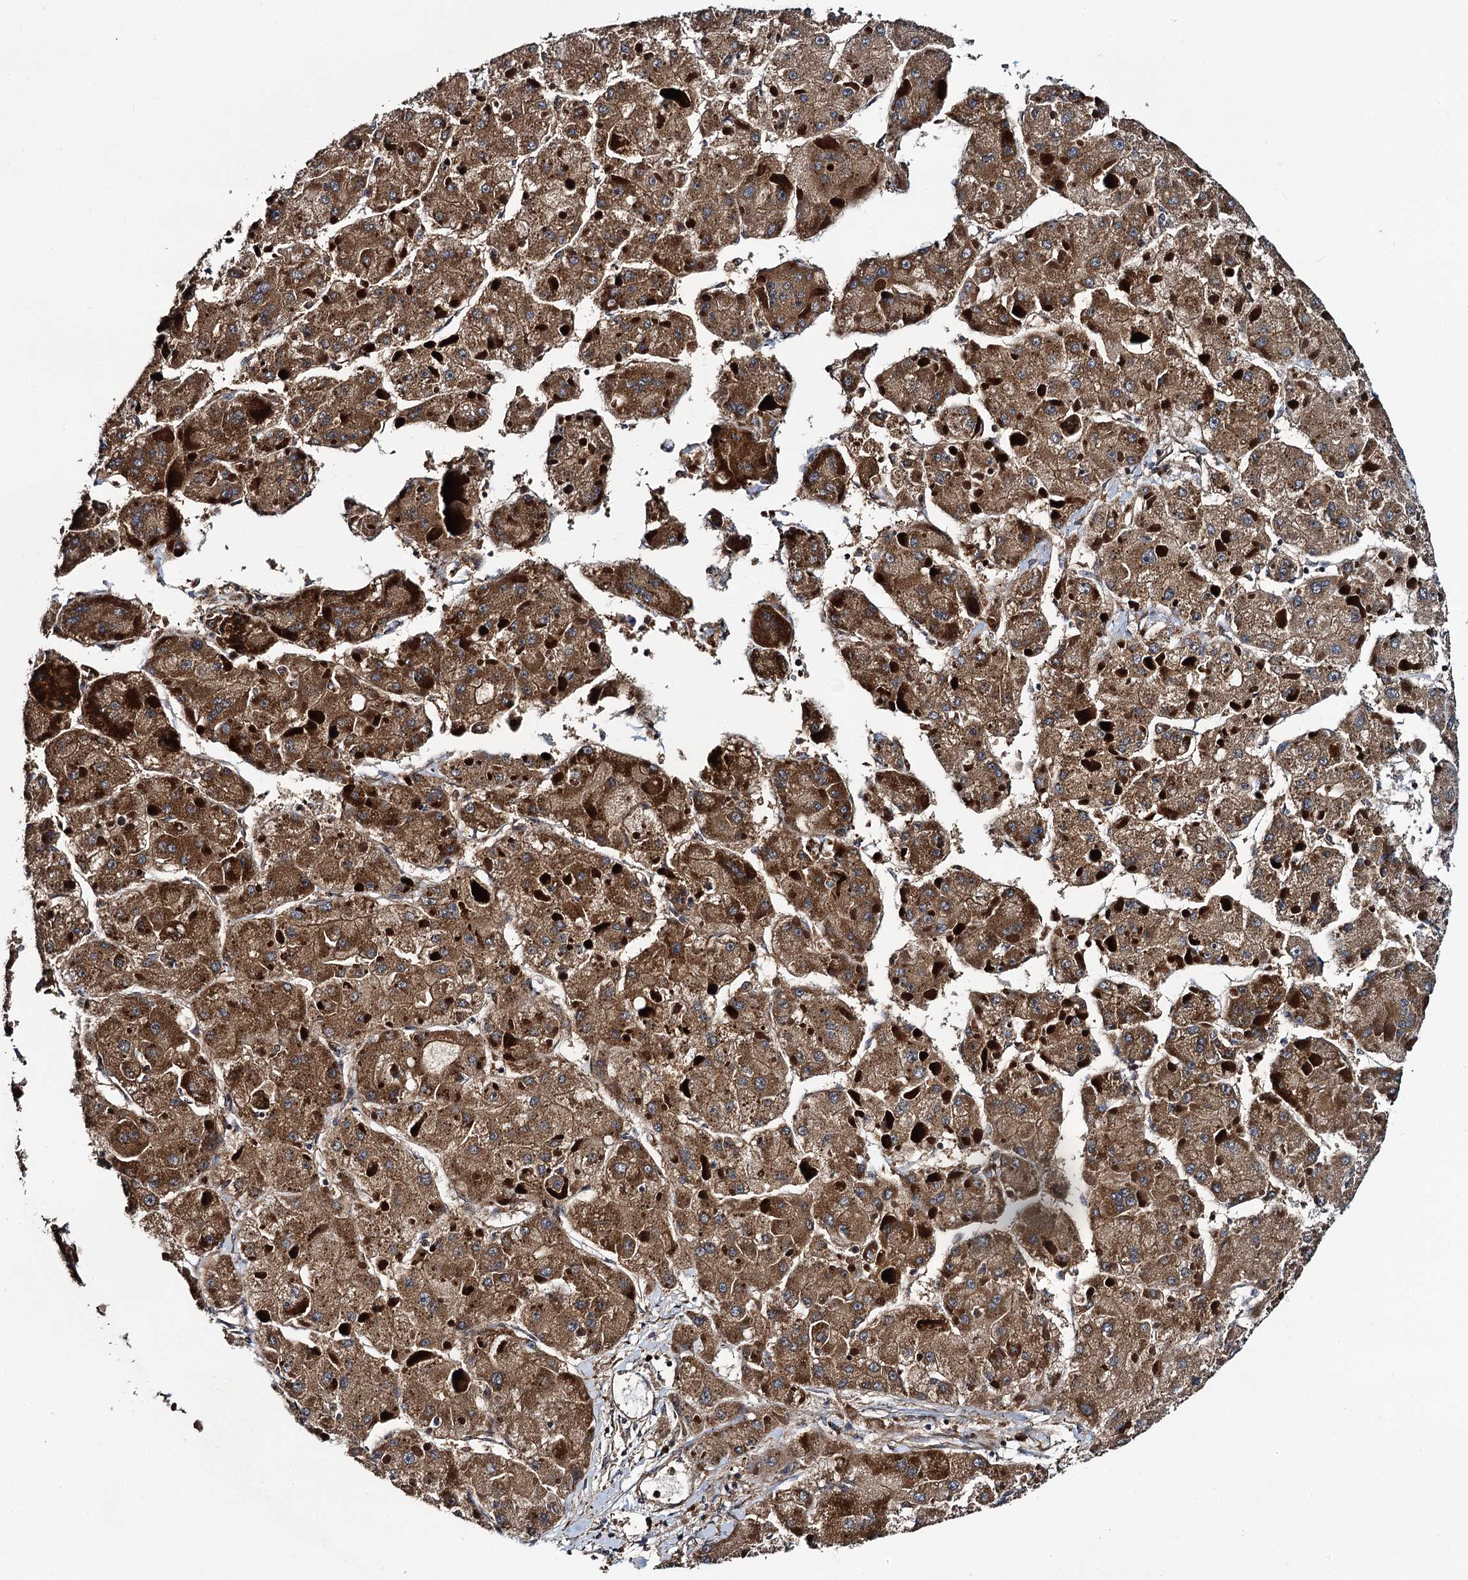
{"staining": {"intensity": "moderate", "quantity": ">75%", "location": "cytoplasmic/membranous"}, "tissue": "liver cancer", "cell_type": "Tumor cells", "image_type": "cancer", "snomed": [{"axis": "morphology", "description": "Carcinoma, Hepatocellular, NOS"}, {"axis": "topography", "description": "Liver"}], "caption": "Brown immunohistochemical staining in liver hepatocellular carcinoma reveals moderate cytoplasmic/membranous staining in approximately >75% of tumor cells.", "gene": "NEK1", "patient": {"sex": "female", "age": 73}}